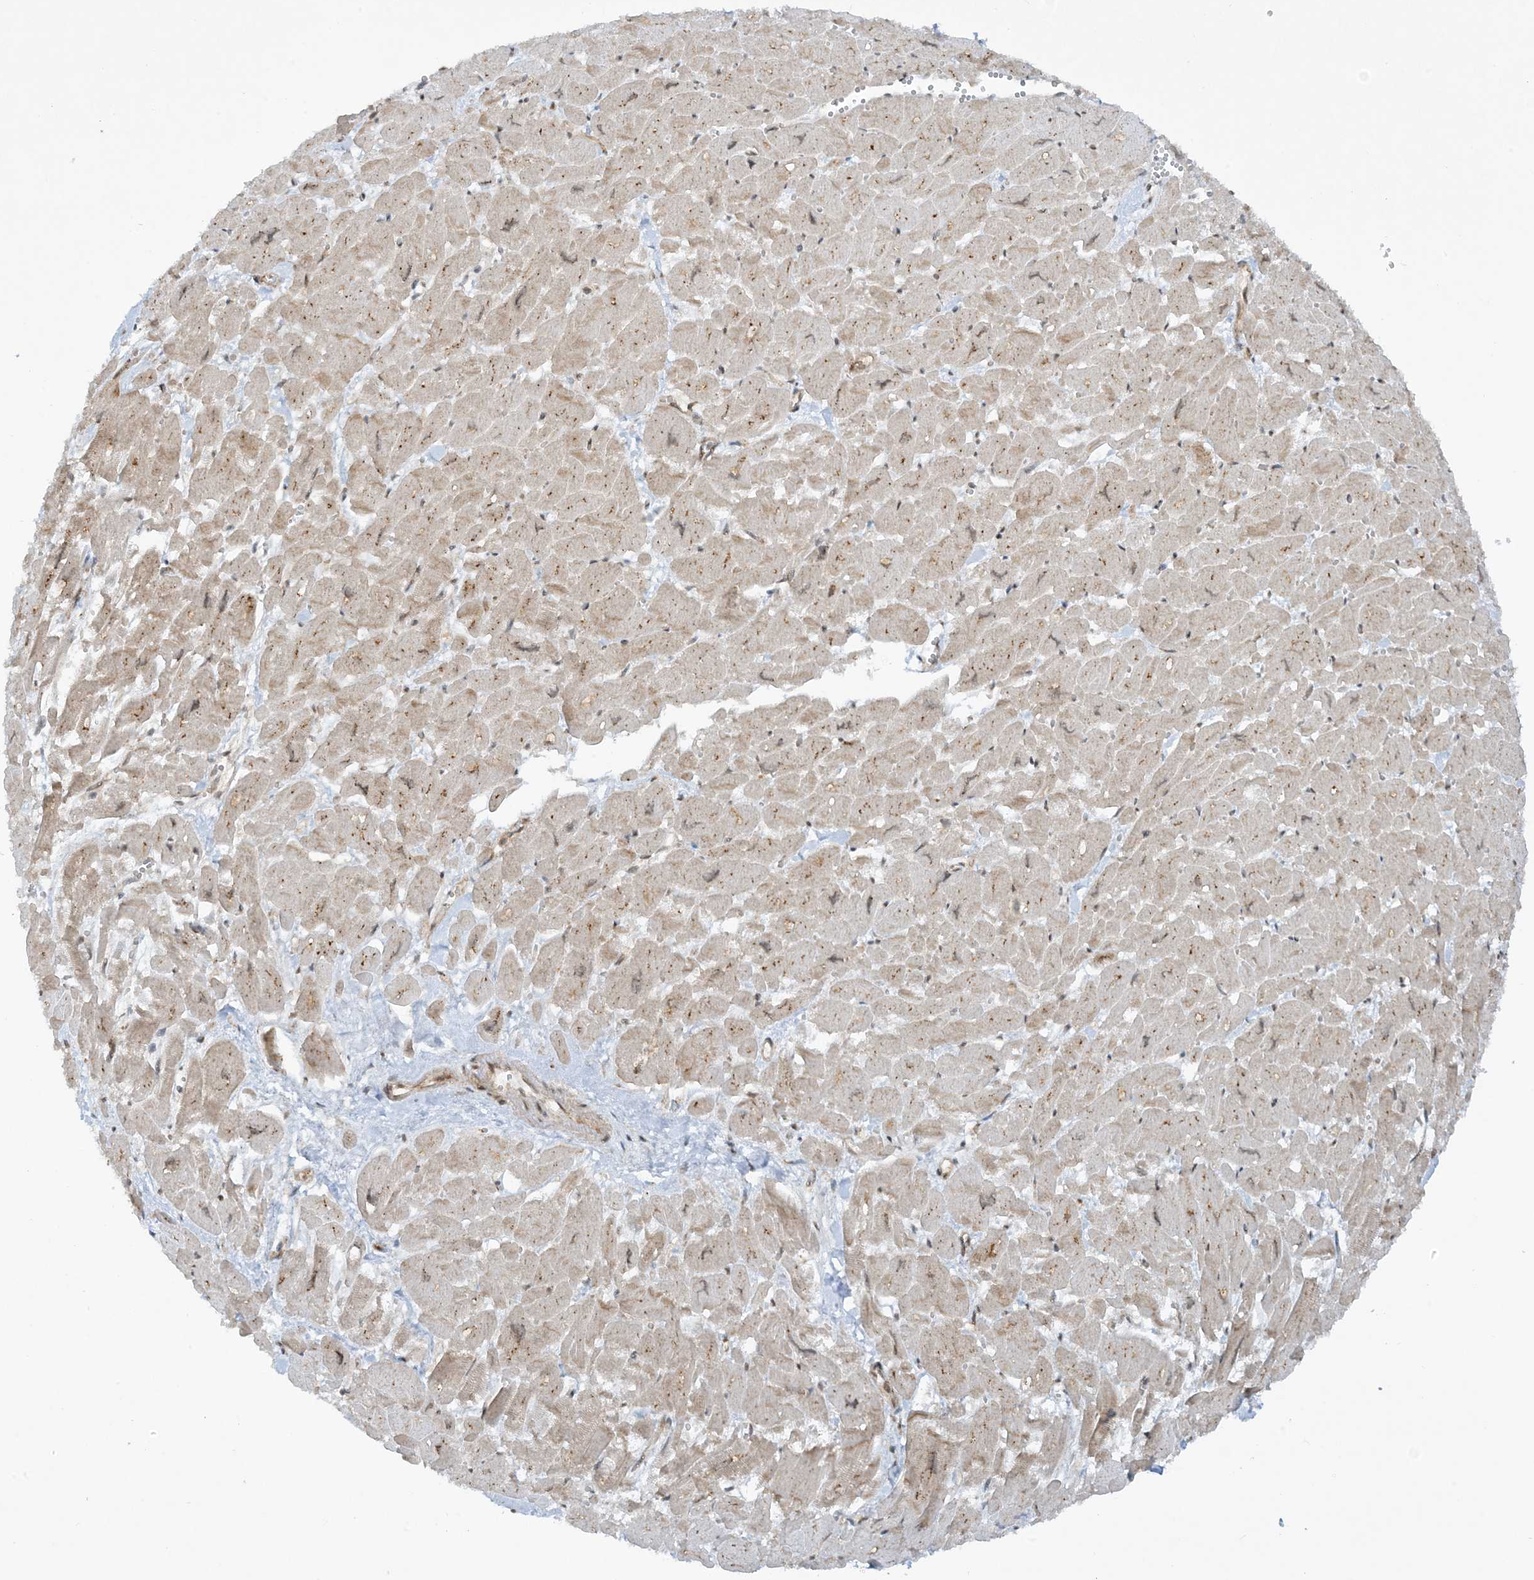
{"staining": {"intensity": "weak", "quantity": "<25%", "location": "nuclear"}, "tissue": "heart muscle", "cell_type": "Cardiomyocytes", "image_type": "normal", "snomed": [{"axis": "morphology", "description": "Normal tissue, NOS"}, {"axis": "topography", "description": "Heart"}], "caption": "Immunohistochemistry (IHC) image of benign heart muscle: human heart muscle stained with DAB reveals no significant protein staining in cardiomyocytes.", "gene": "CERT1", "patient": {"sex": "male", "age": 54}}